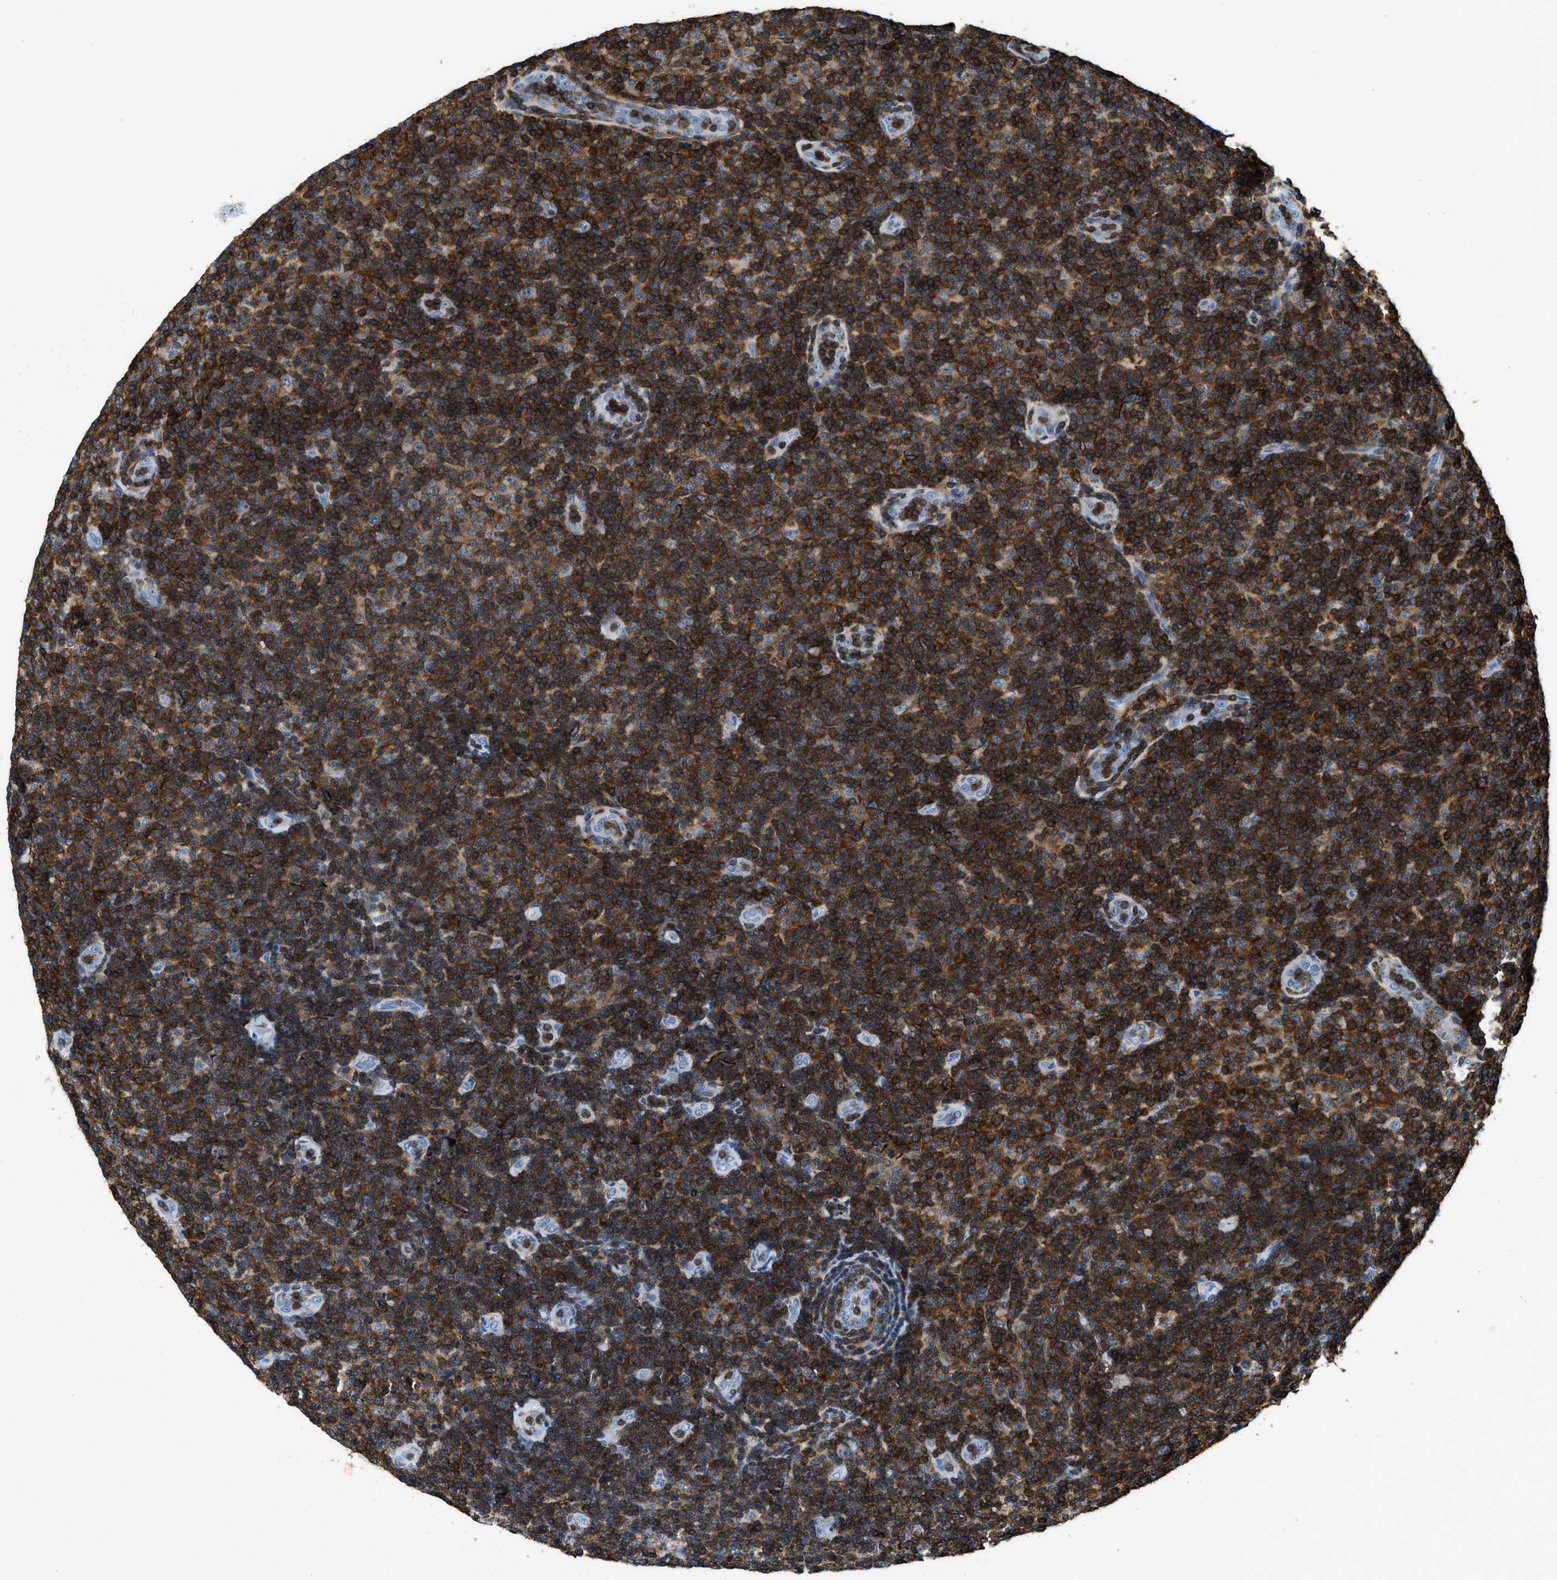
{"staining": {"intensity": "strong", "quantity": ">75%", "location": "cytoplasmic/membranous"}, "tissue": "lymphoma", "cell_type": "Tumor cells", "image_type": "cancer", "snomed": [{"axis": "morphology", "description": "Malignant lymphoma, non-Hodgkin's type, Low grade"}, {"axis": "topography", "description": "Lymph node"}], "caption": "A brown stain labels strong cytoplasmic/membranous expression of a protein in malignant lymphoma, non-Hodgkin's type (low-grade) tumor cells.", "gene": "FAM151A", "patient": {"sex": "male", "age": 83}}